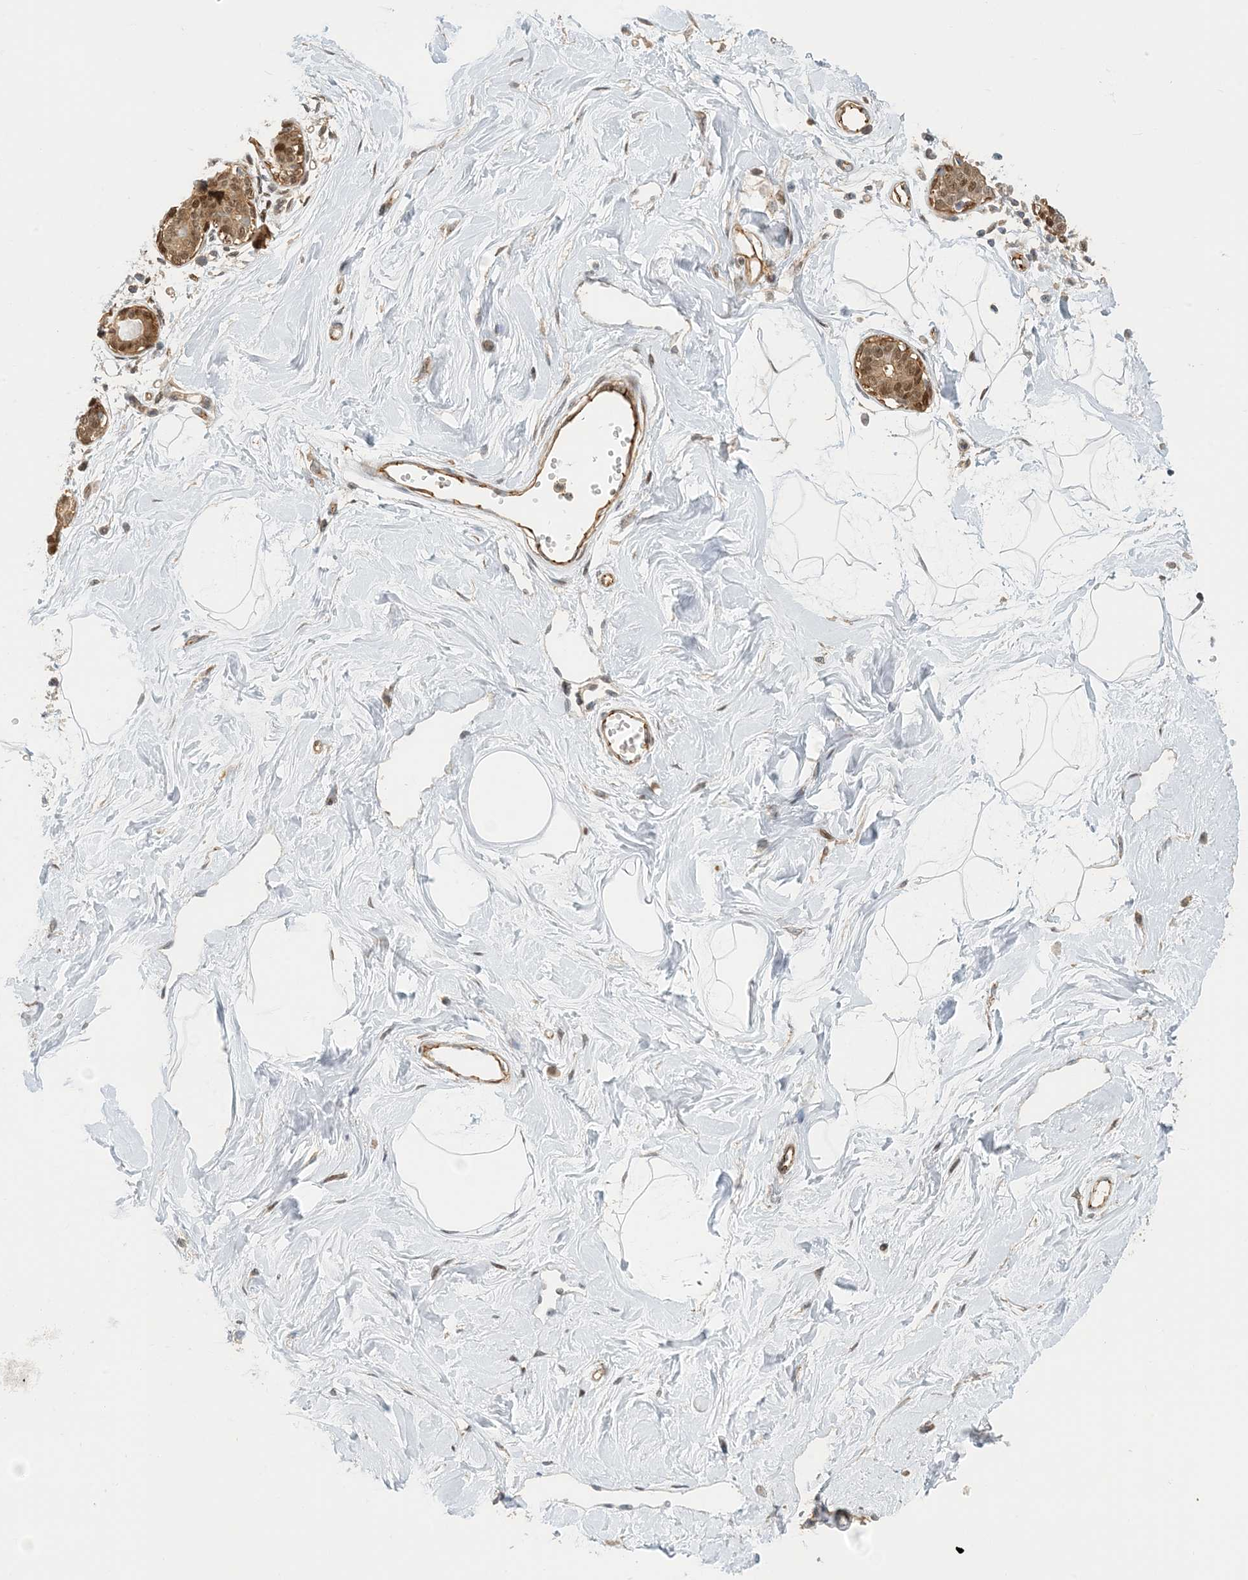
{"staining": {"intensity": "negative", "quantity": "none", "location": "none"}, "tissue": "breast", "cell_type": "Adipocytes", "image_type": "normal", "snomed": [{"axis": "morphology", "description": "Normal tissue, NOS"}, {"axis": "topography", "description": "Breast"}], "caption": "High magnification brightfield microscopy of unremarkable breast stained with DAB (brown) and counterstained with hematoxylin (blue): adipocytes show no significant staining. Brightfield microscopy of immunohistochemistry (IHC) stained with DAB (3,3'-diaminobenzidine) (brown) and hematoxylin (blue), captured at high magnification.", "gene": "MAPKBP1", "patient": {"sex": "female", "age": 45}}